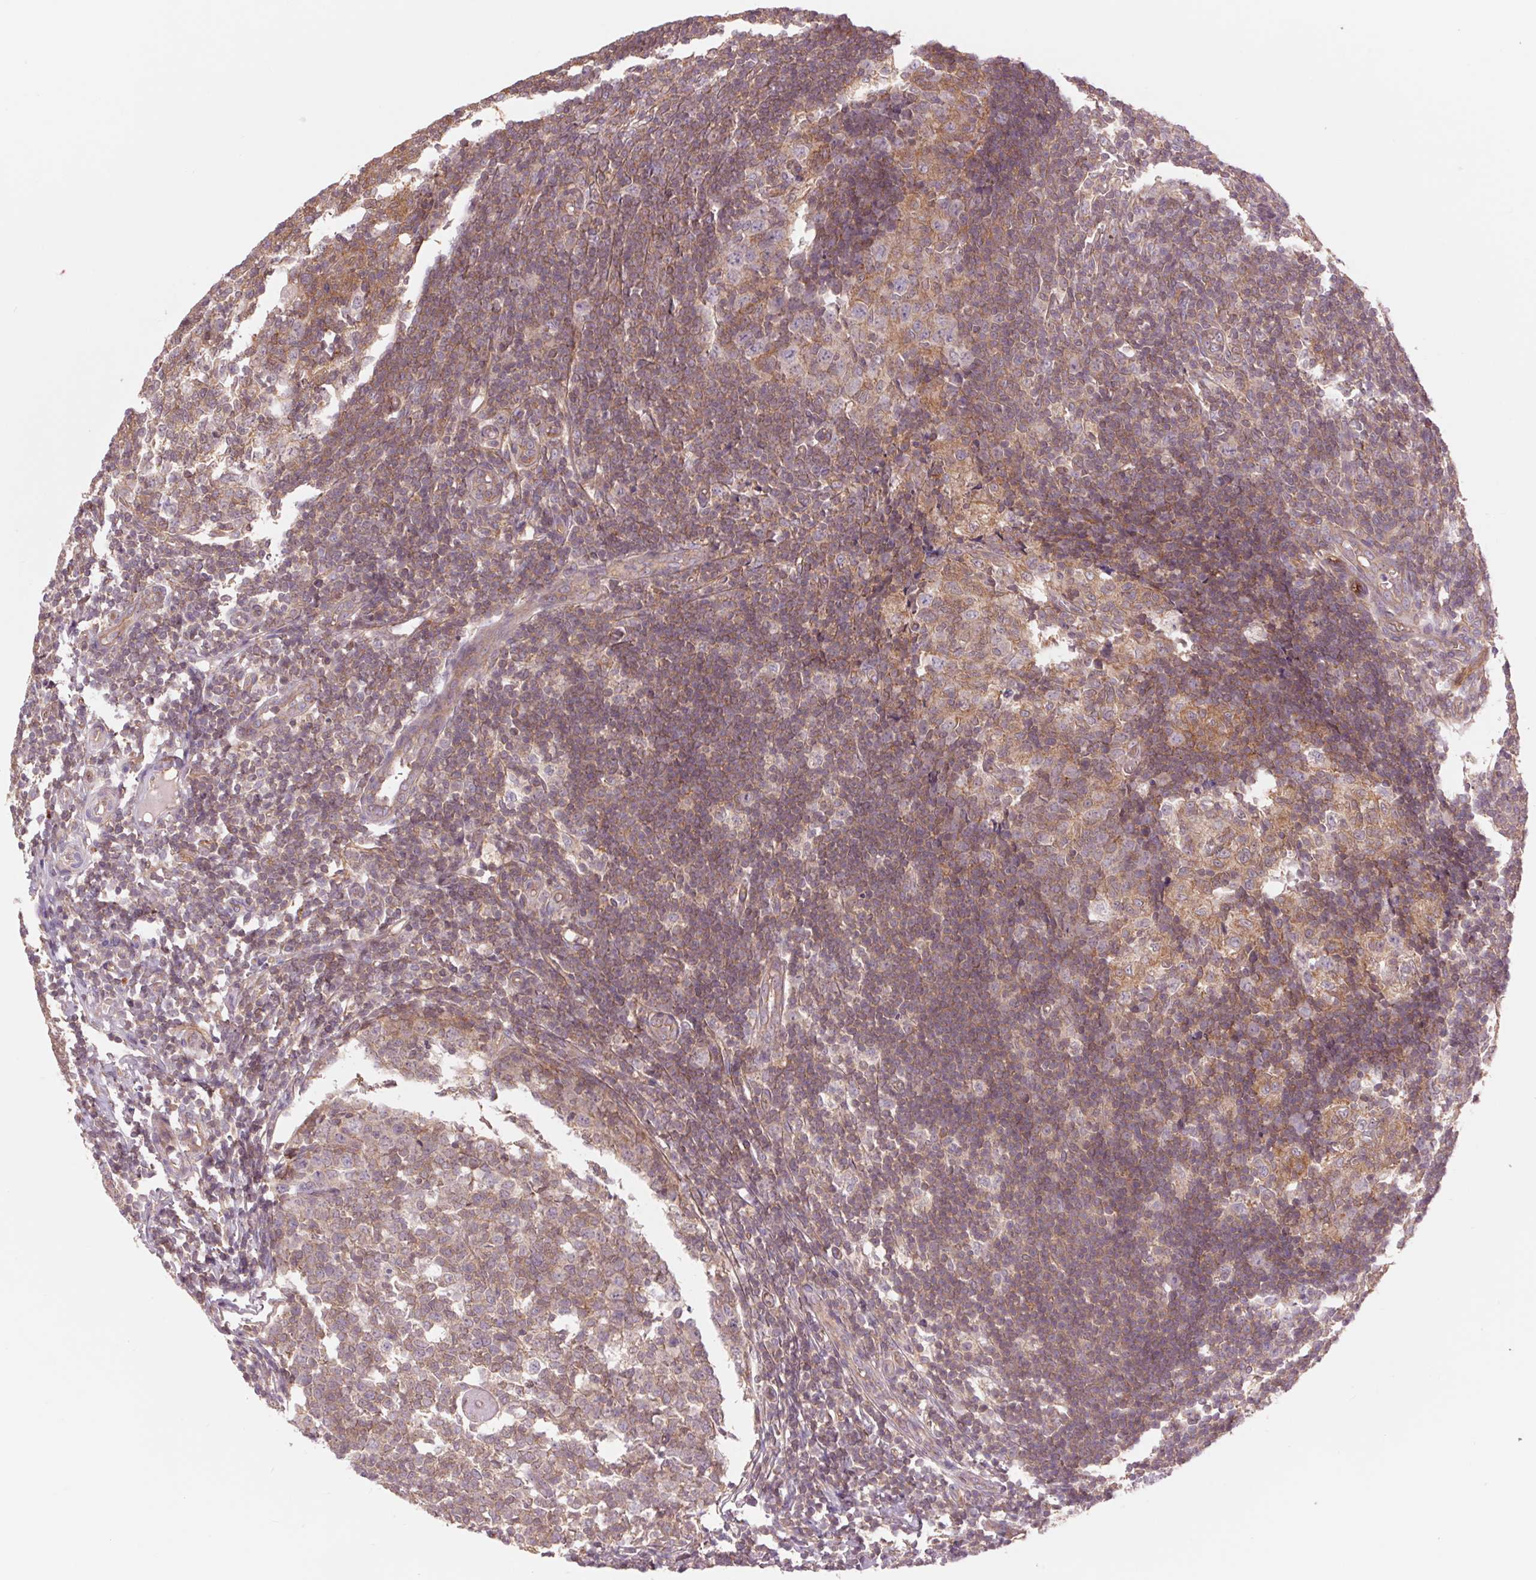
{"staining": {"intensity": "weak", "quantity": ">75%", "location": "cytoplasmic/membranous"}, "tissue": "appendix", "cell_type": "Glandular cells", "image_type": "normal", "snomed": [{"axis": "morphology", "description": "Normal tissue, NOS"}, {"axis": "topography", "description": "Appendix"}], "caption": "A micrograph showing weak cytoplasmic/membranous positivity in approximately >75% of glandular cells in unremarkable appendix, as visualized by brown immunohistochemical staining.", "gene": "SH3RF2", "patient": {"sex": "male", "age": 18}}